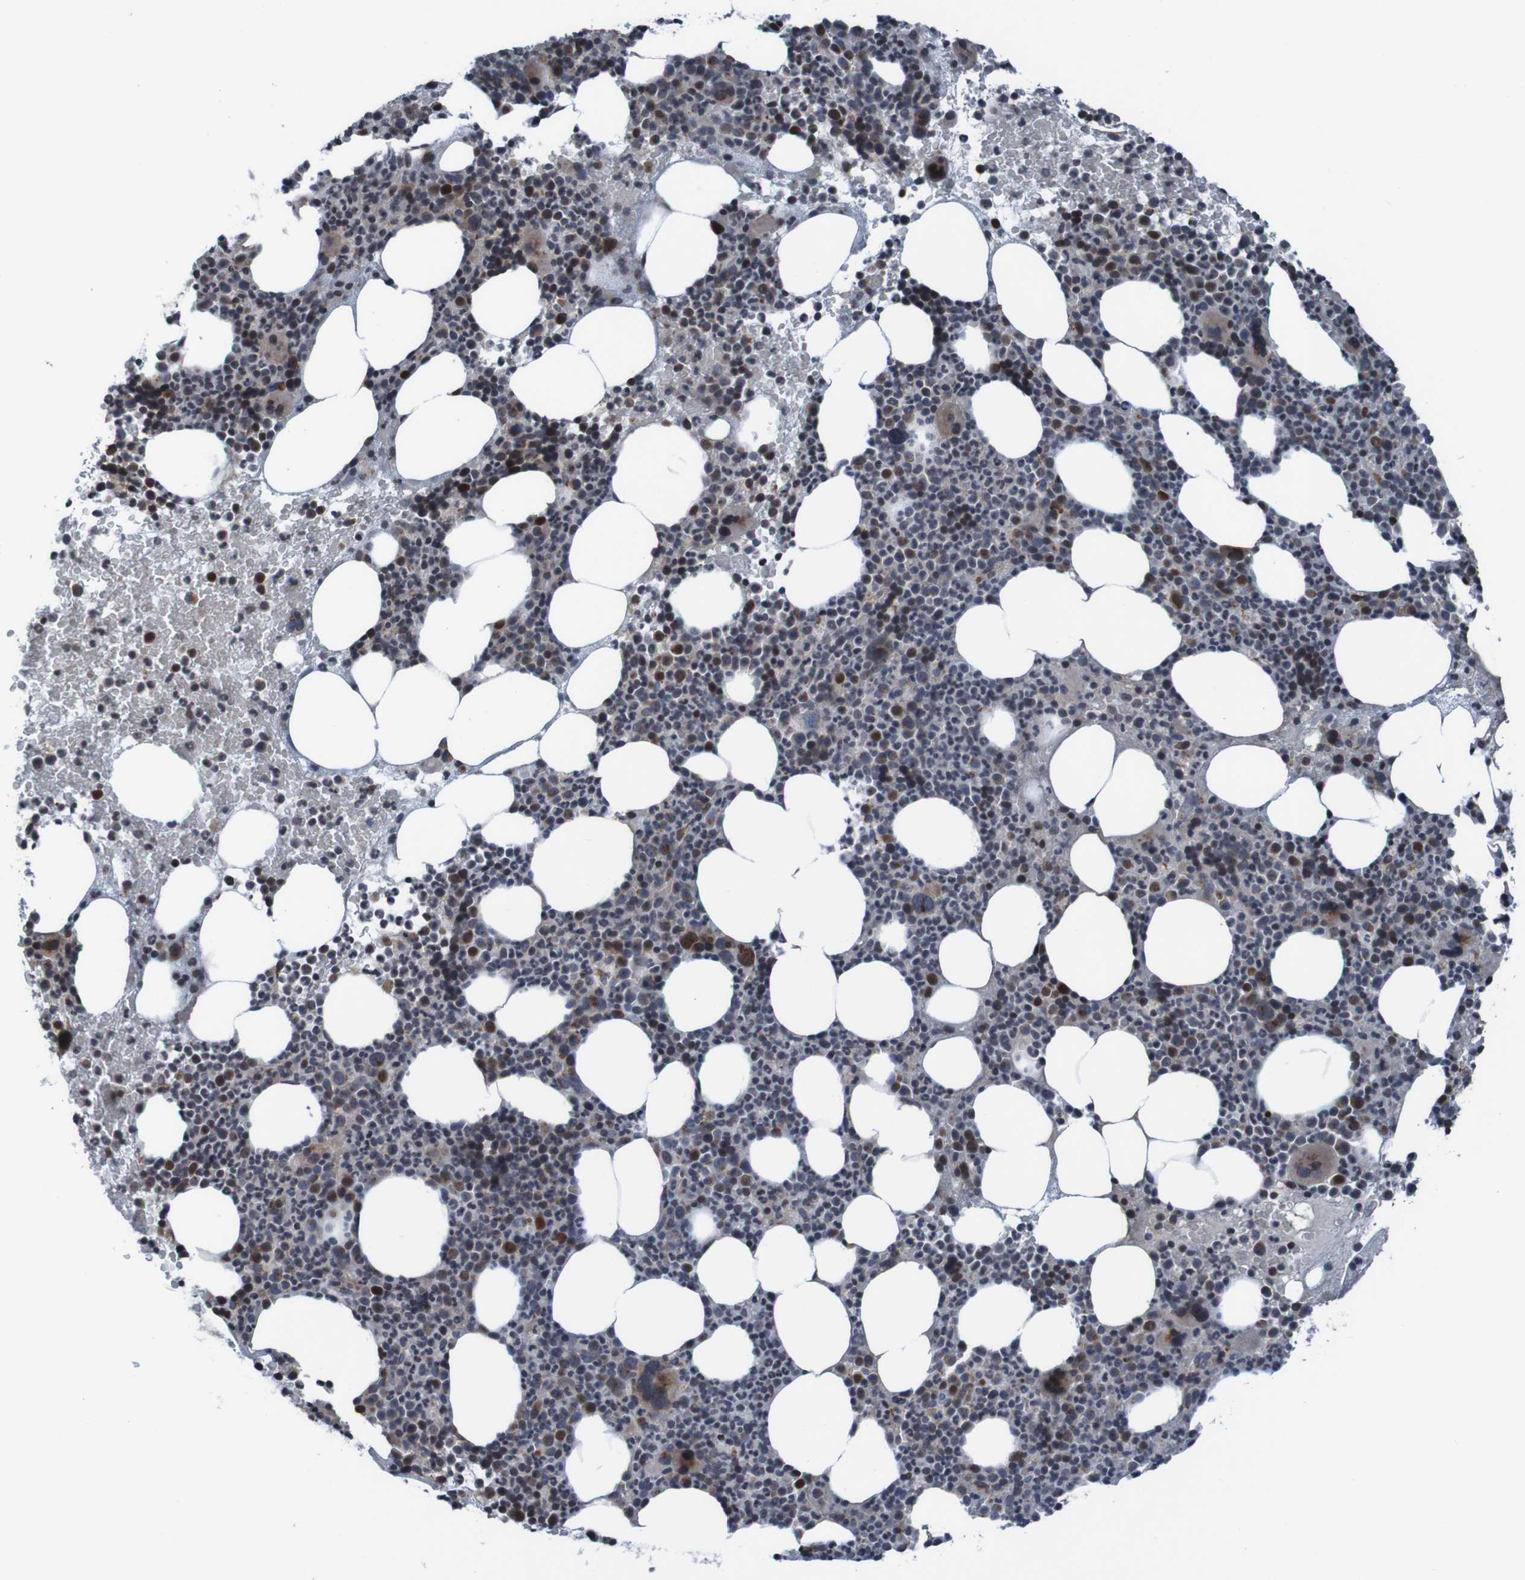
{"staining": {"intensity": "weak", "quantity": "25%-75%", "location": "cytoplasmic/membranous,nuclear"}, "tissue": "bone marrow", "cell_type": "Hematopoietic cells", "image_type": "normal", "snomed": [{"axis": "morphology", "description": "Normal tissue, NOS"}, {"axis": "morphology", "description": "Inflammation, NOS"}, {"axis": "topography", "description": "Bone marrow"}], "caption": "Immunohistochemistry (DAB) staining of normal bone marrow exhibits weak cytoplasmic/membranous,nuclear protein positivity in approximately 25%-75% of hematopoietic cells. The staining was performed using DAB to visualize the protein expression in brown, while the nuclei were stained in blue with hematoxylin (Magnification: 20x).", "gene": "UNG", "patient": {"sex": "male", "age": 73}}